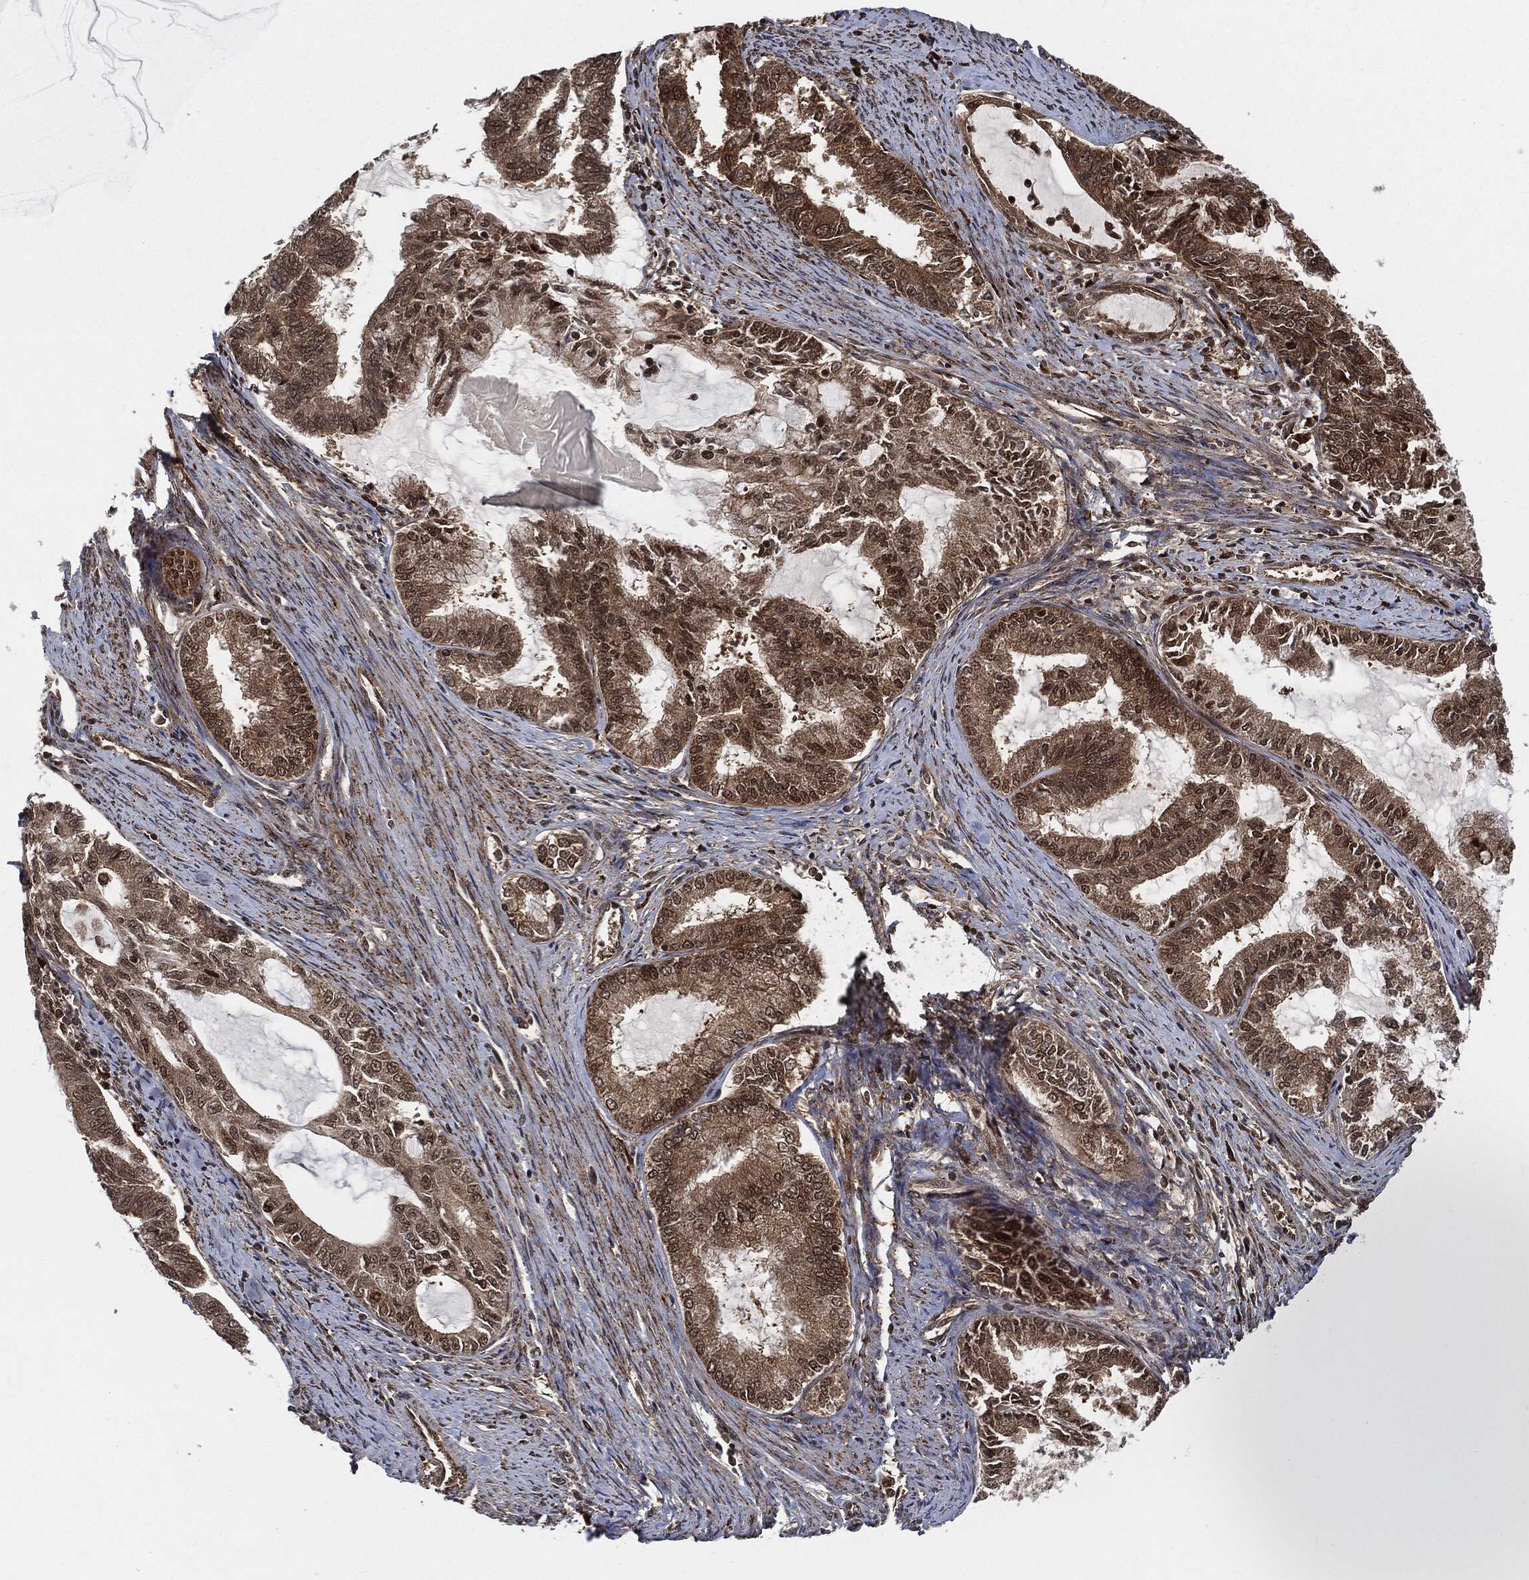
{"staining": {"intensity": "moderate", "quantity": ">75%", "location": "cytoplasmic/membranous,nuclear"}, "tissue": "endometrial cancer", "cell_type": "Tumor cells", "image_type": "cancer", "snomed": [{"axis": "morphology", "description": "Adenocarcinoma, NOS"}, {"axis": "topography", "description": "Endometrium"}], "caption": "Human endometrial adenocarcinoma stained with a brown dye reveals moderate cytoplasmic/membranous and nuclear positive positivity in about >75% of tumor cells.", "gene": "CUTA", "patient": {"sex": "female", "age": 86}}